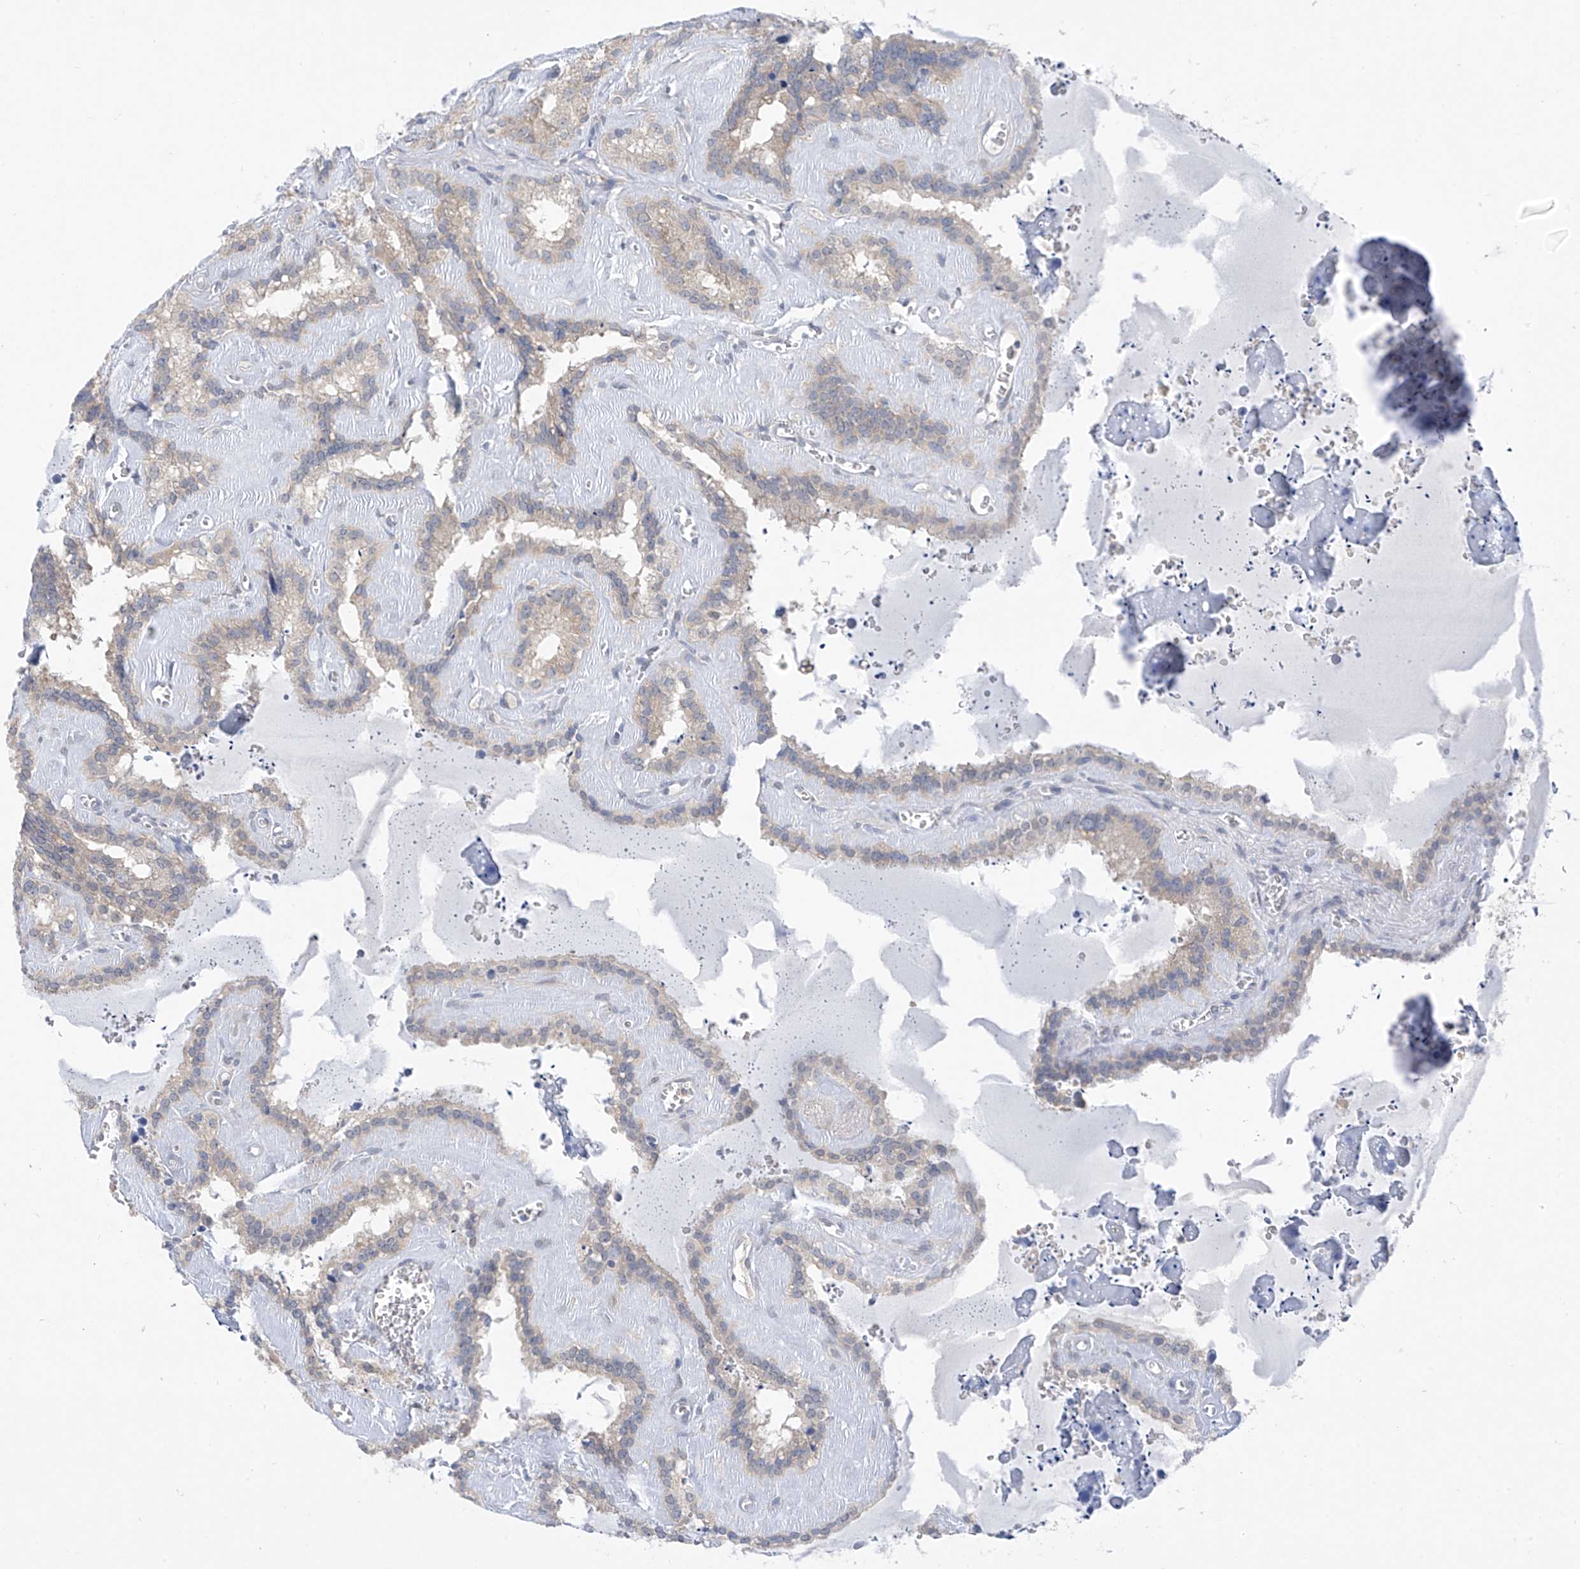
{"staining": {"intensity": "weak", "quantity": "<25%", "location": "cytoplasmic/membranous"}, "tissue": "seminal vesicle", "cell_type": "Glandular cells", "image_type": "normal", "snomed": [{"axis": "morphology", "description": "Normal tissue, NOS"}, {"axis": "topography", "description": "Prostate"}, {"axis": "topography", "description": "Seminal veicle"}], "caption": "An immunohistochemistry photomicrograph of unremarkable seminal vesicle is shown. There is no staining in glandular cells of seminal vesicle. Brightfield microscopy of immunohistochemistry (IHC) stained with DAB (brown) and hematoxylin (blue), captured at high magnification.", "gene": "RPL4", "patient": {"sex": "male", "age": 59}}